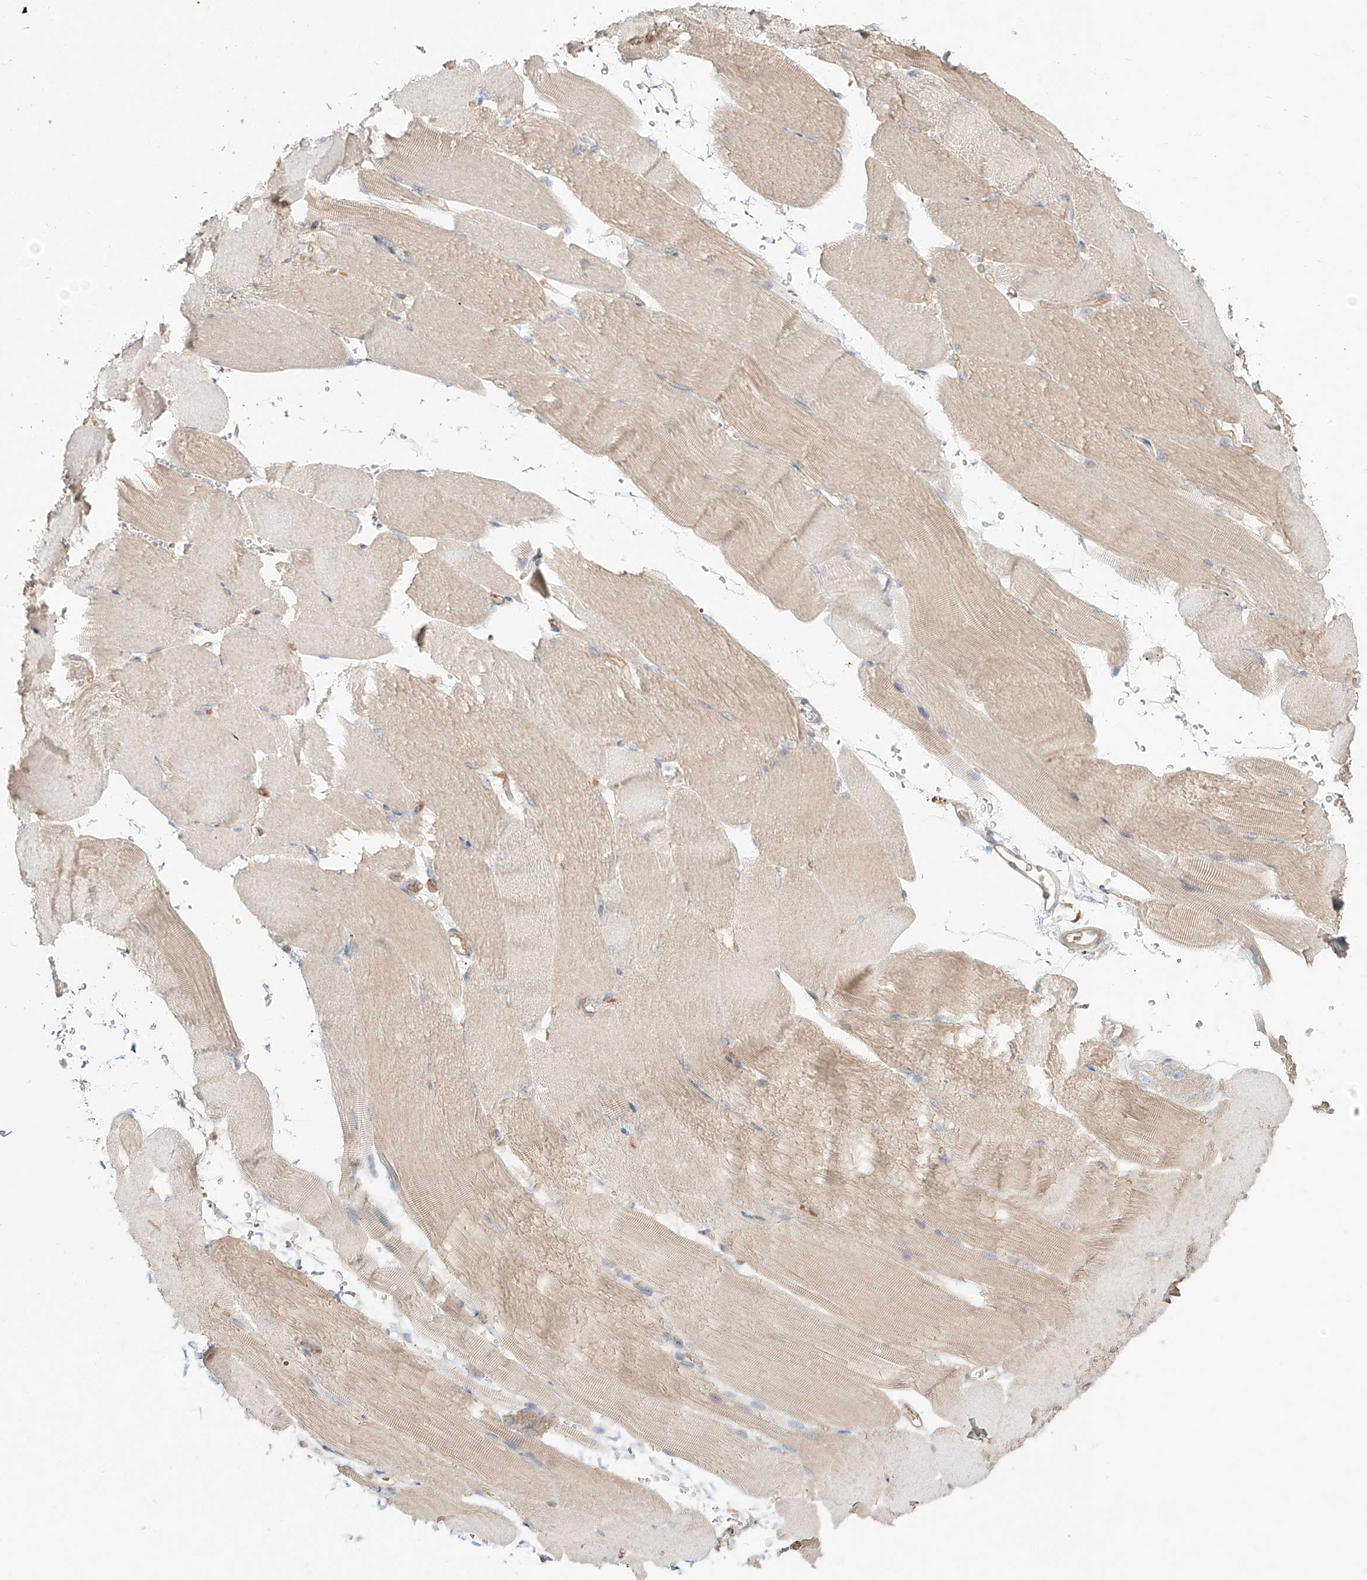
{"staining": {"intensity": "weak", "quantity": "25%-75%", "location": "cytoplasmic/membranous"}, "tissue": "skeletal muscle", "cell_type": "Myocytes", "image_type": "normal", "snomed": [{"axis": "morphology", "description": "Normal tissue, NOS"}, {"axis": "topography", "description": "Skeletal muscle"}, {"axis": "topography", "description": "Parathyroid gland"}], "caption": "Immunohistochemistry (DAB (3,3'-diaminobenzidine)) staining of normal human skeletal muscle exhibits weak cytoplasmic/membranous protein staining in about 25%-75% of myocytes.", "gene": "ERO1A", "patient": {"sex": "female", "age": 37}}